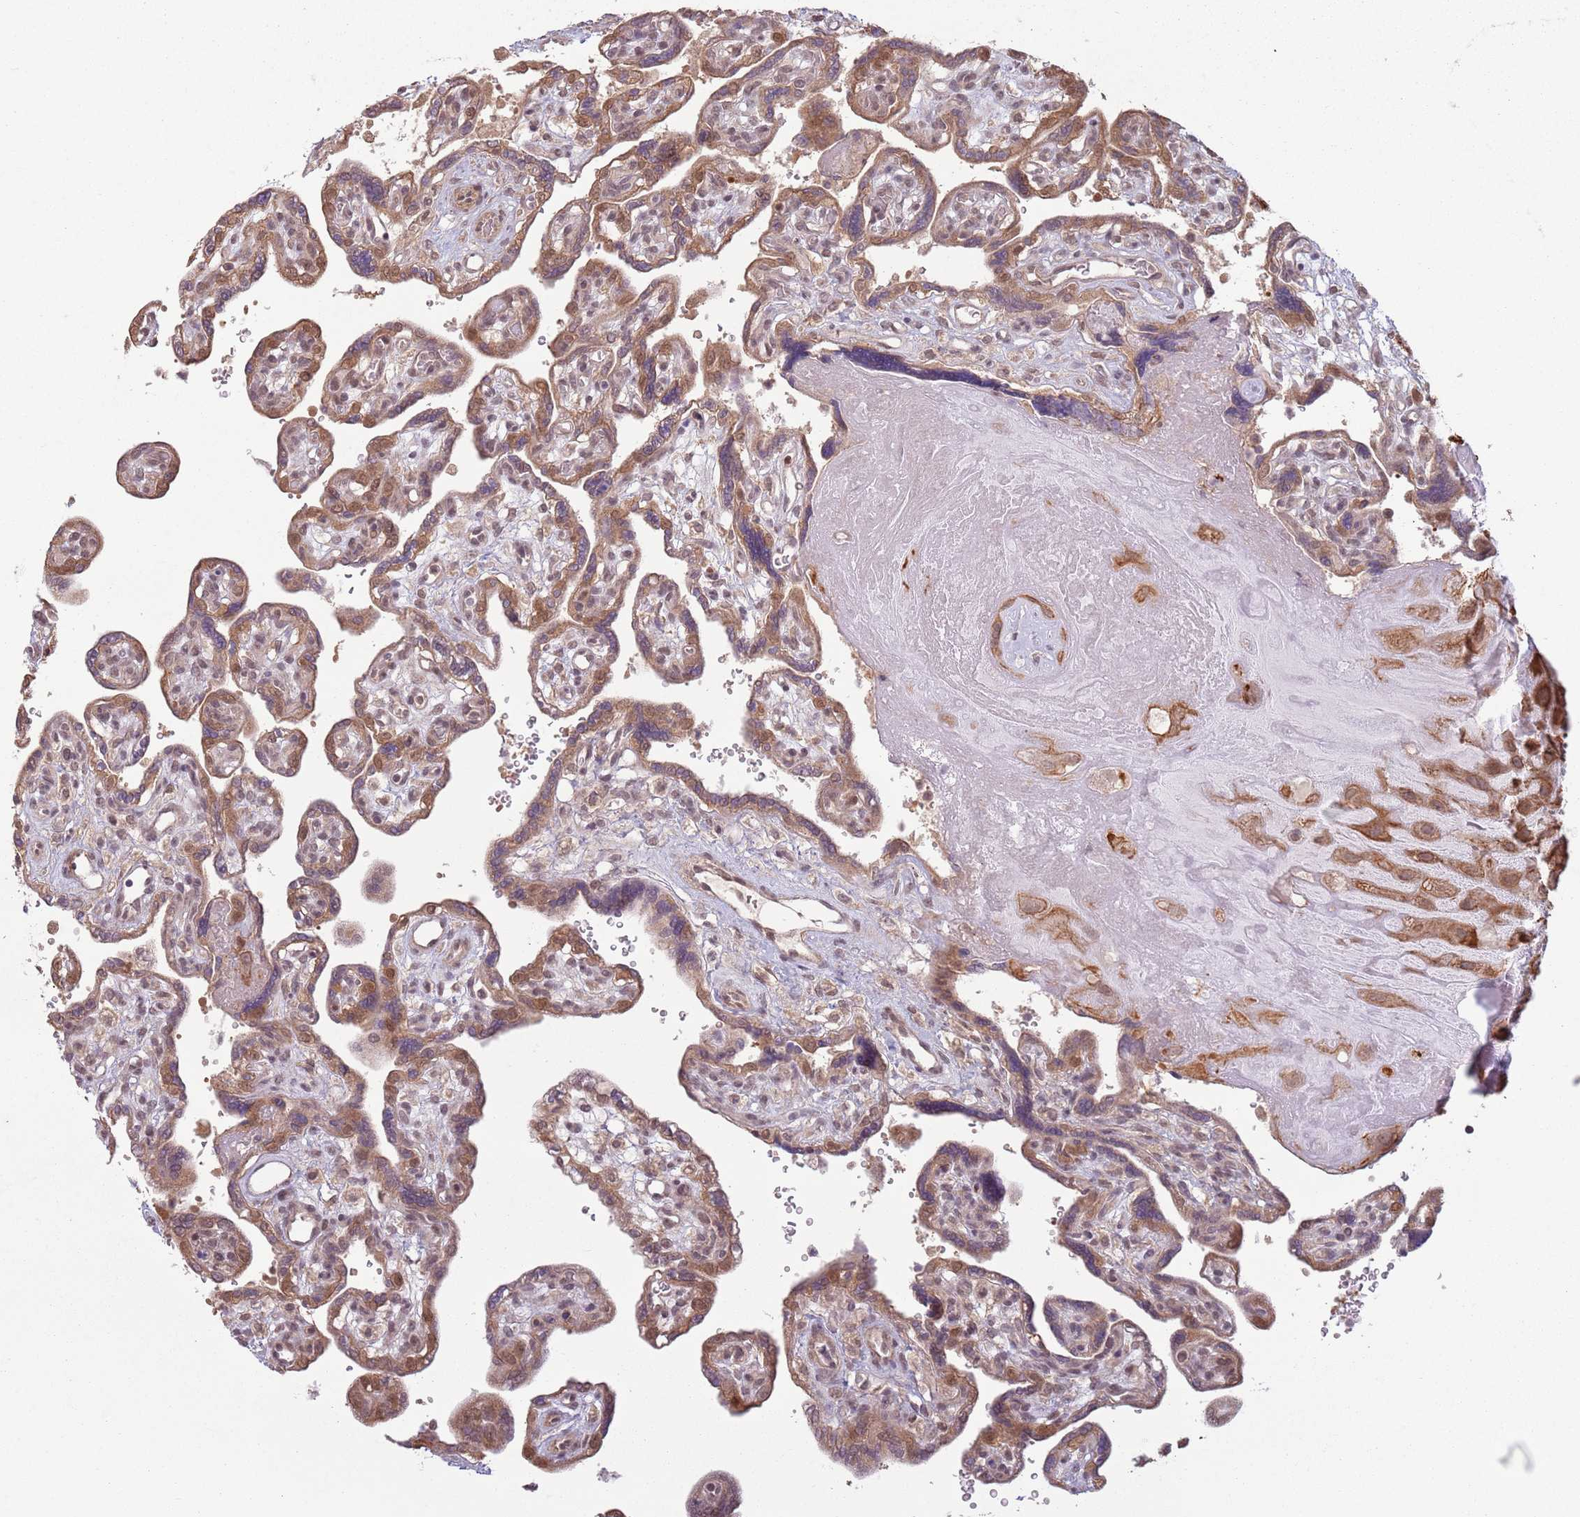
{"staining": {"intensity": "strong", "quantity": ">75%", "location": "cytoplasmic/membranous"}, "tissue": "placenta", "cell_type": "Decidual cells", "image_type": "normal", "snomed": [{"axis": "morphology", "description": "Normal tissue, NOS"}, {"axis": "topography", "description": "Placenta"}], "caption": "Immunohistochemistry staining of benign placenta, which exhibits high levels of strong cytoplasmic/membranous expression in about >75% of decidual cells indicating strong cytoplasmic/membranous protein positivity. The staining was performed using DAB (3,3'-diaminobenzidine) (brown) for protein detection and nuclei were counterstained in hematoxylin (blue).", "gene": "CCDC154", "patient": {"sex": "female", "age": 39}}